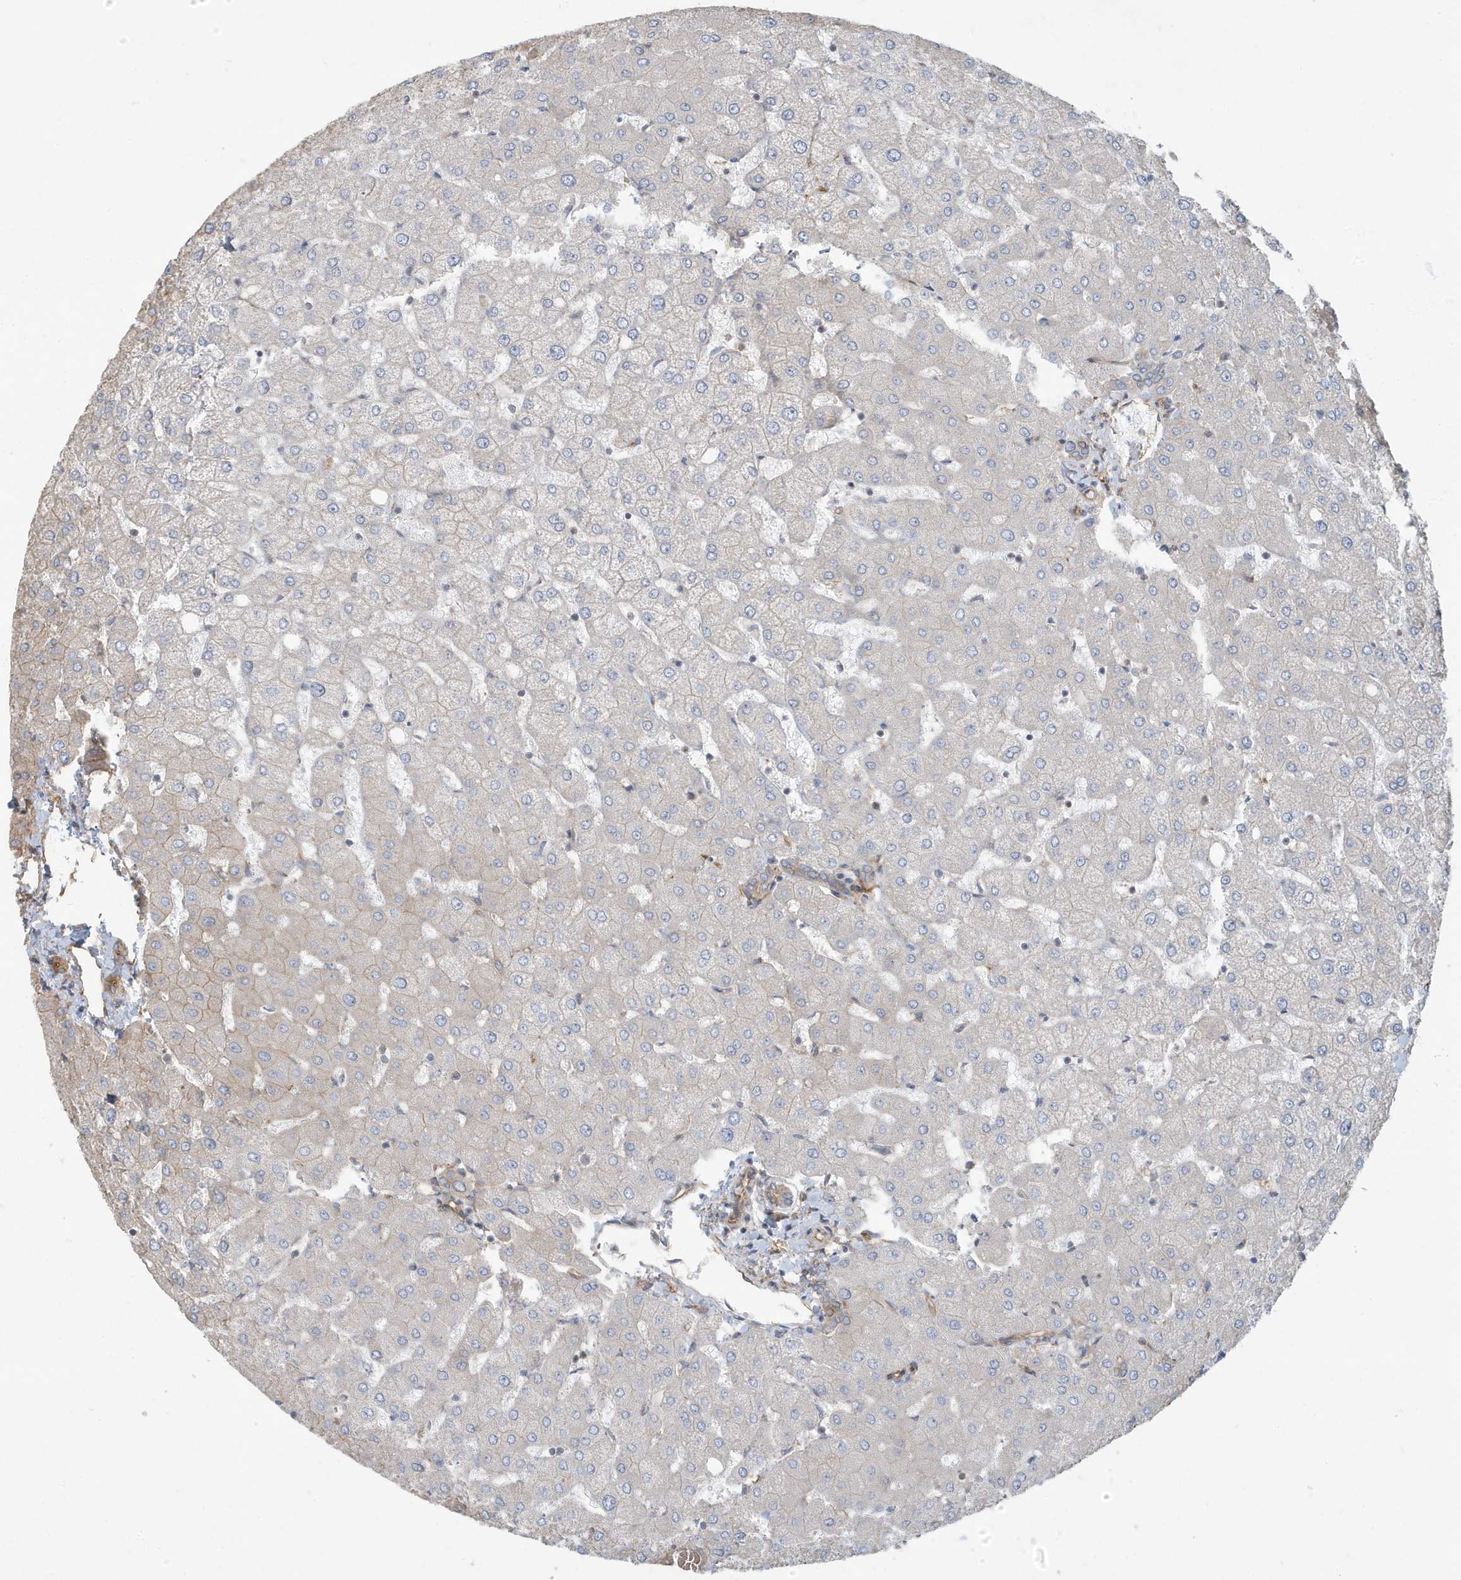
{"staining": {"intensity": "weak", "quantity": ">75%", "location": "cytoplasmic/membranous"}, "tissue": "liver", "cell_type": "Cholangiocytes", "image_type": "normal", "snomed": [{"axis": "morphology", "description": "Normal tissue, NOS"}, {"axis": "topography", "description": "Liver"}], "caption": "A low amount of weak cytoplasmic/membranous staining is identified in approximately >75% of cholangiocytes in unremarkable liver.", "gene": "ATP23", "patient": {"sex": "female", "age": 54}}